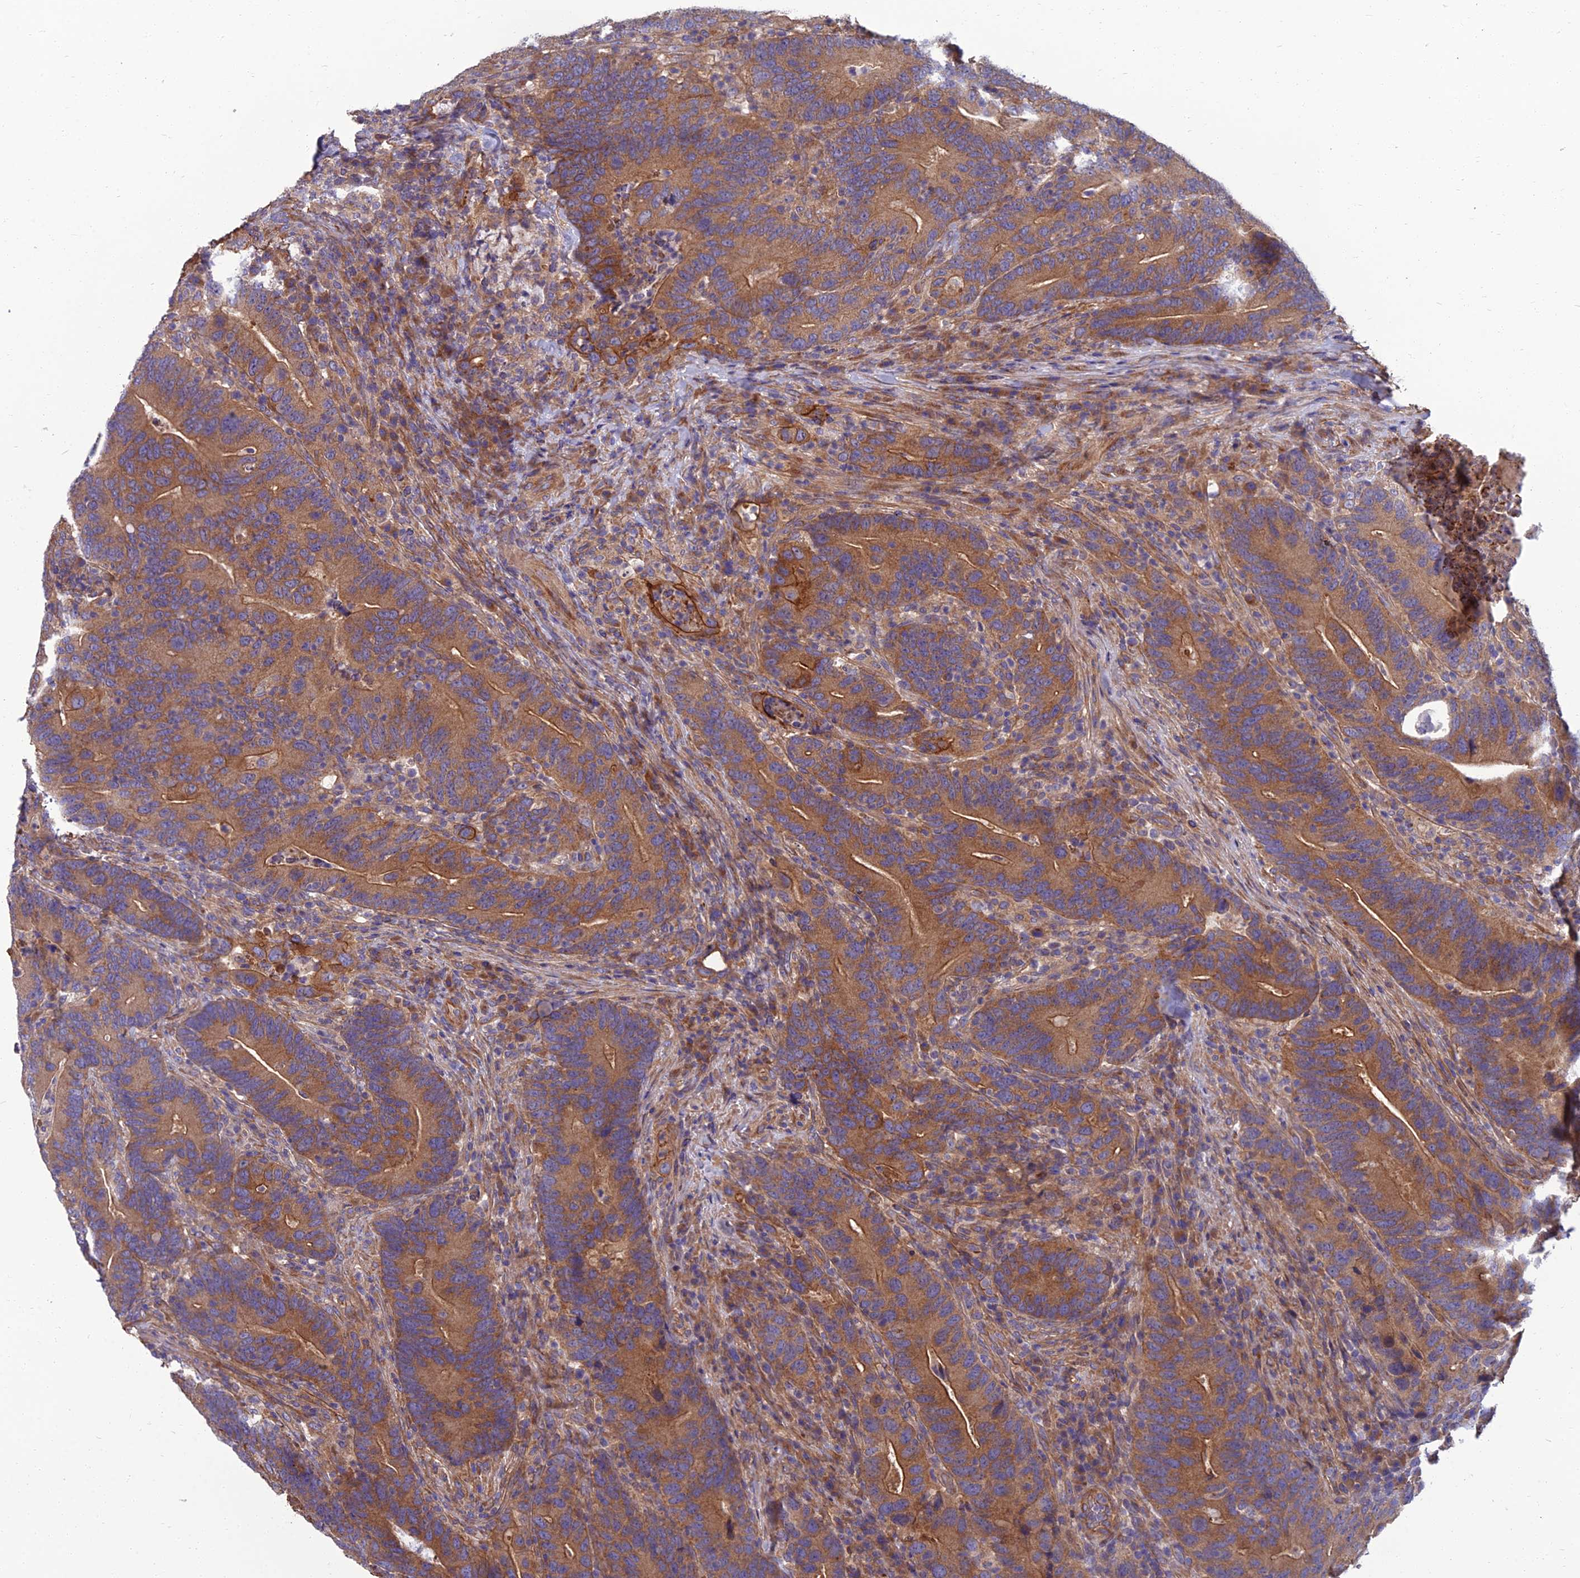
{"staining": {"intensity": "strong", "quantity": ">75%", "location": "cytoplasmic/membranous"}, "tissue": "colorectal cancer", "cell_type": "Tumor cells", "image_type": "cancer", "snomed": [{"axis": "morphology", "description": "Adenocarcinoma, NOS"}, {"axis": "topography", "description": "Colon"}], "caption": "DAB immunohistochemical staining of colorectal cancer reveals strong cytoplasmic/membranous protein expression in about >75% of tumor cells. Using DAB (3,3'-diaminobenzidine) (brown) and hematoxylin (blue) stains, captured at high magnification using brightfield microscopy.", "gene": "WDR24", "patient": {"sex": "female", "age": 66}}